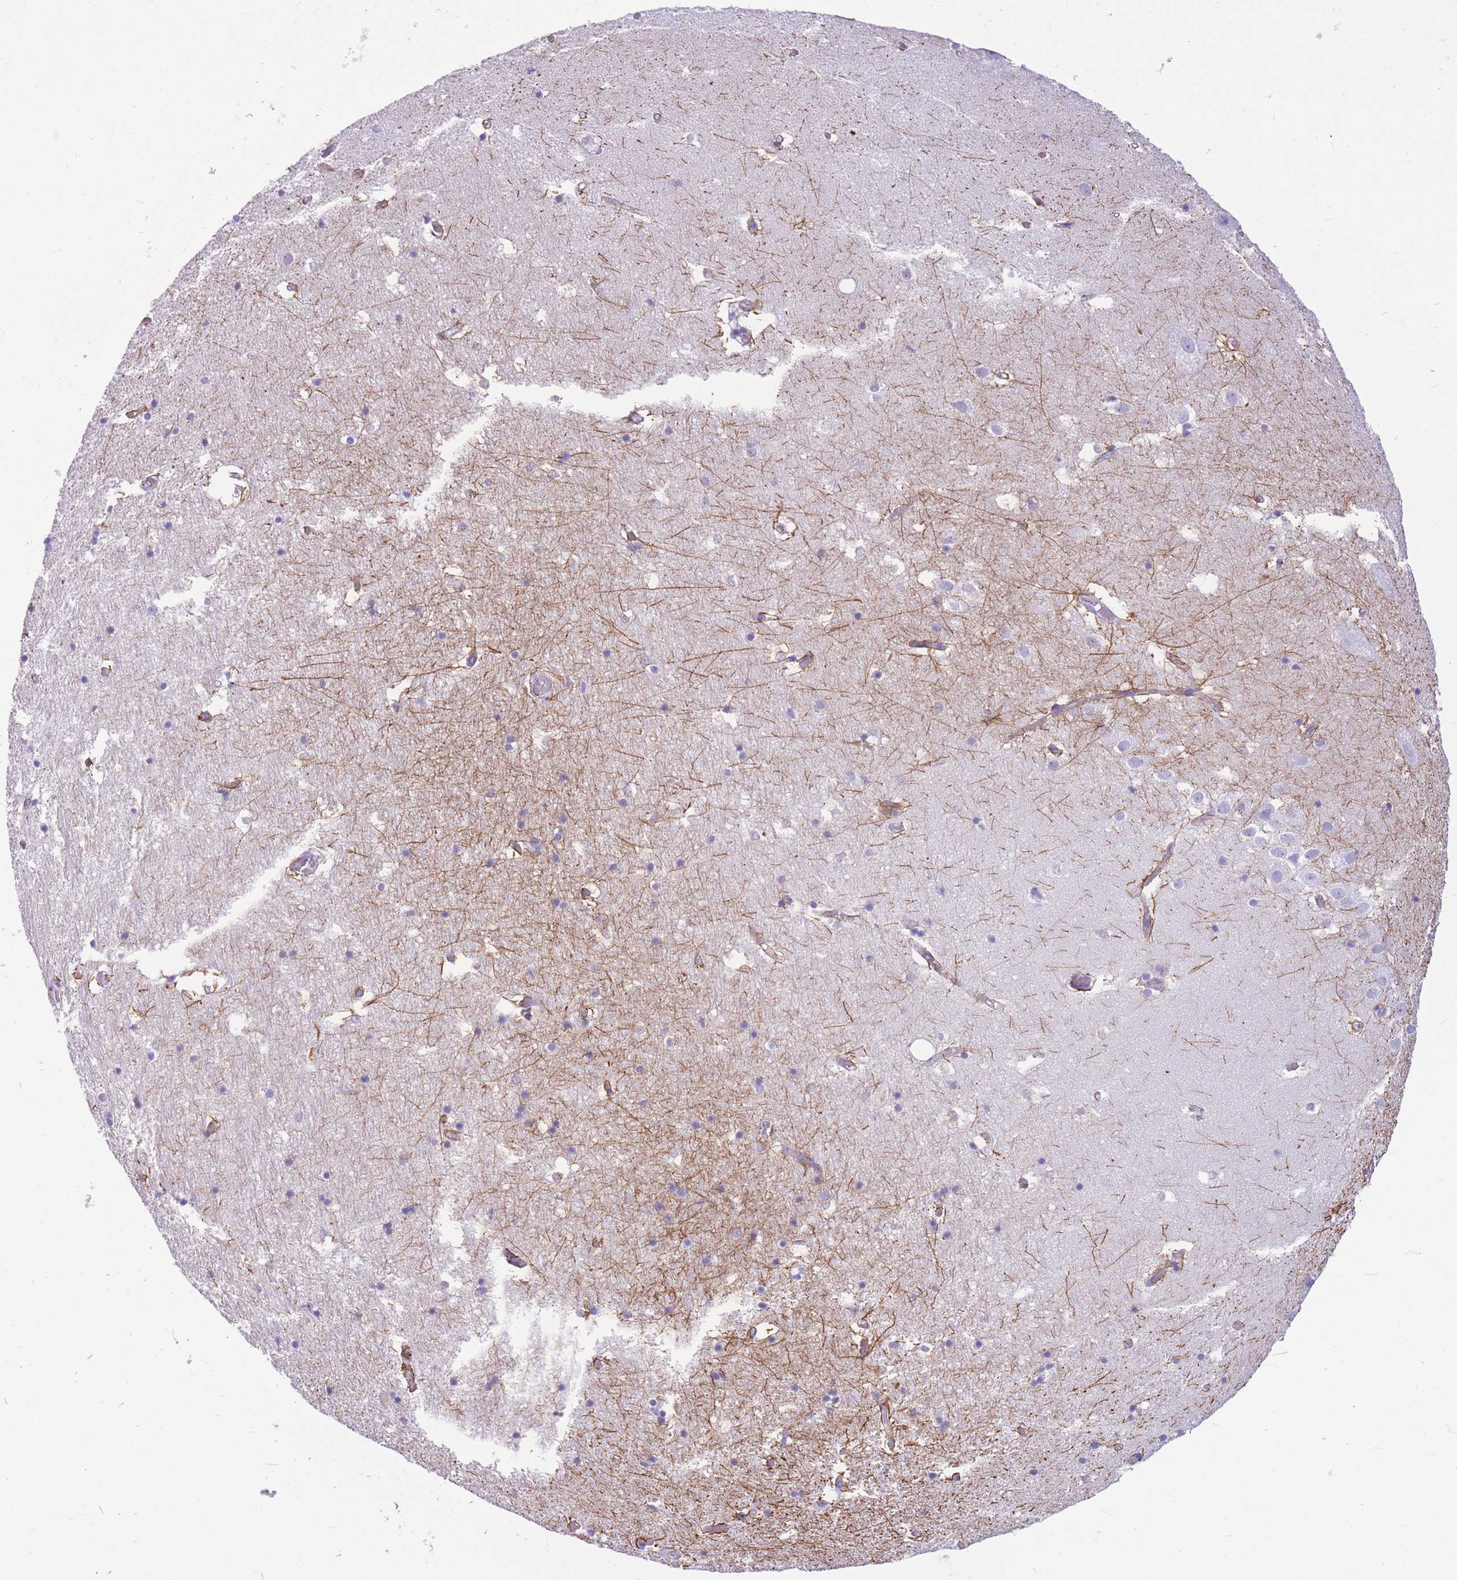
{"staining": {"intensity": "strong", "quantity": "<25%", "location": "cytoplasmic/membranous"}, "tissue": "hippocampus", "cell_type": "Glial cells", "image_type": "normal", "snomed": [{"axis": "morphology", "description": "Normal tissue, NOS"}, {"axis": "topography", "description": "Hippocampus"}], "caption": "Protein expression analysis of benign hippocampus exhibits strong cytoplasmic/membranous expression in approximately <25% of glial cells.", "gene": "ZNF311", "patient": {"sex": "female", "age": 52}}